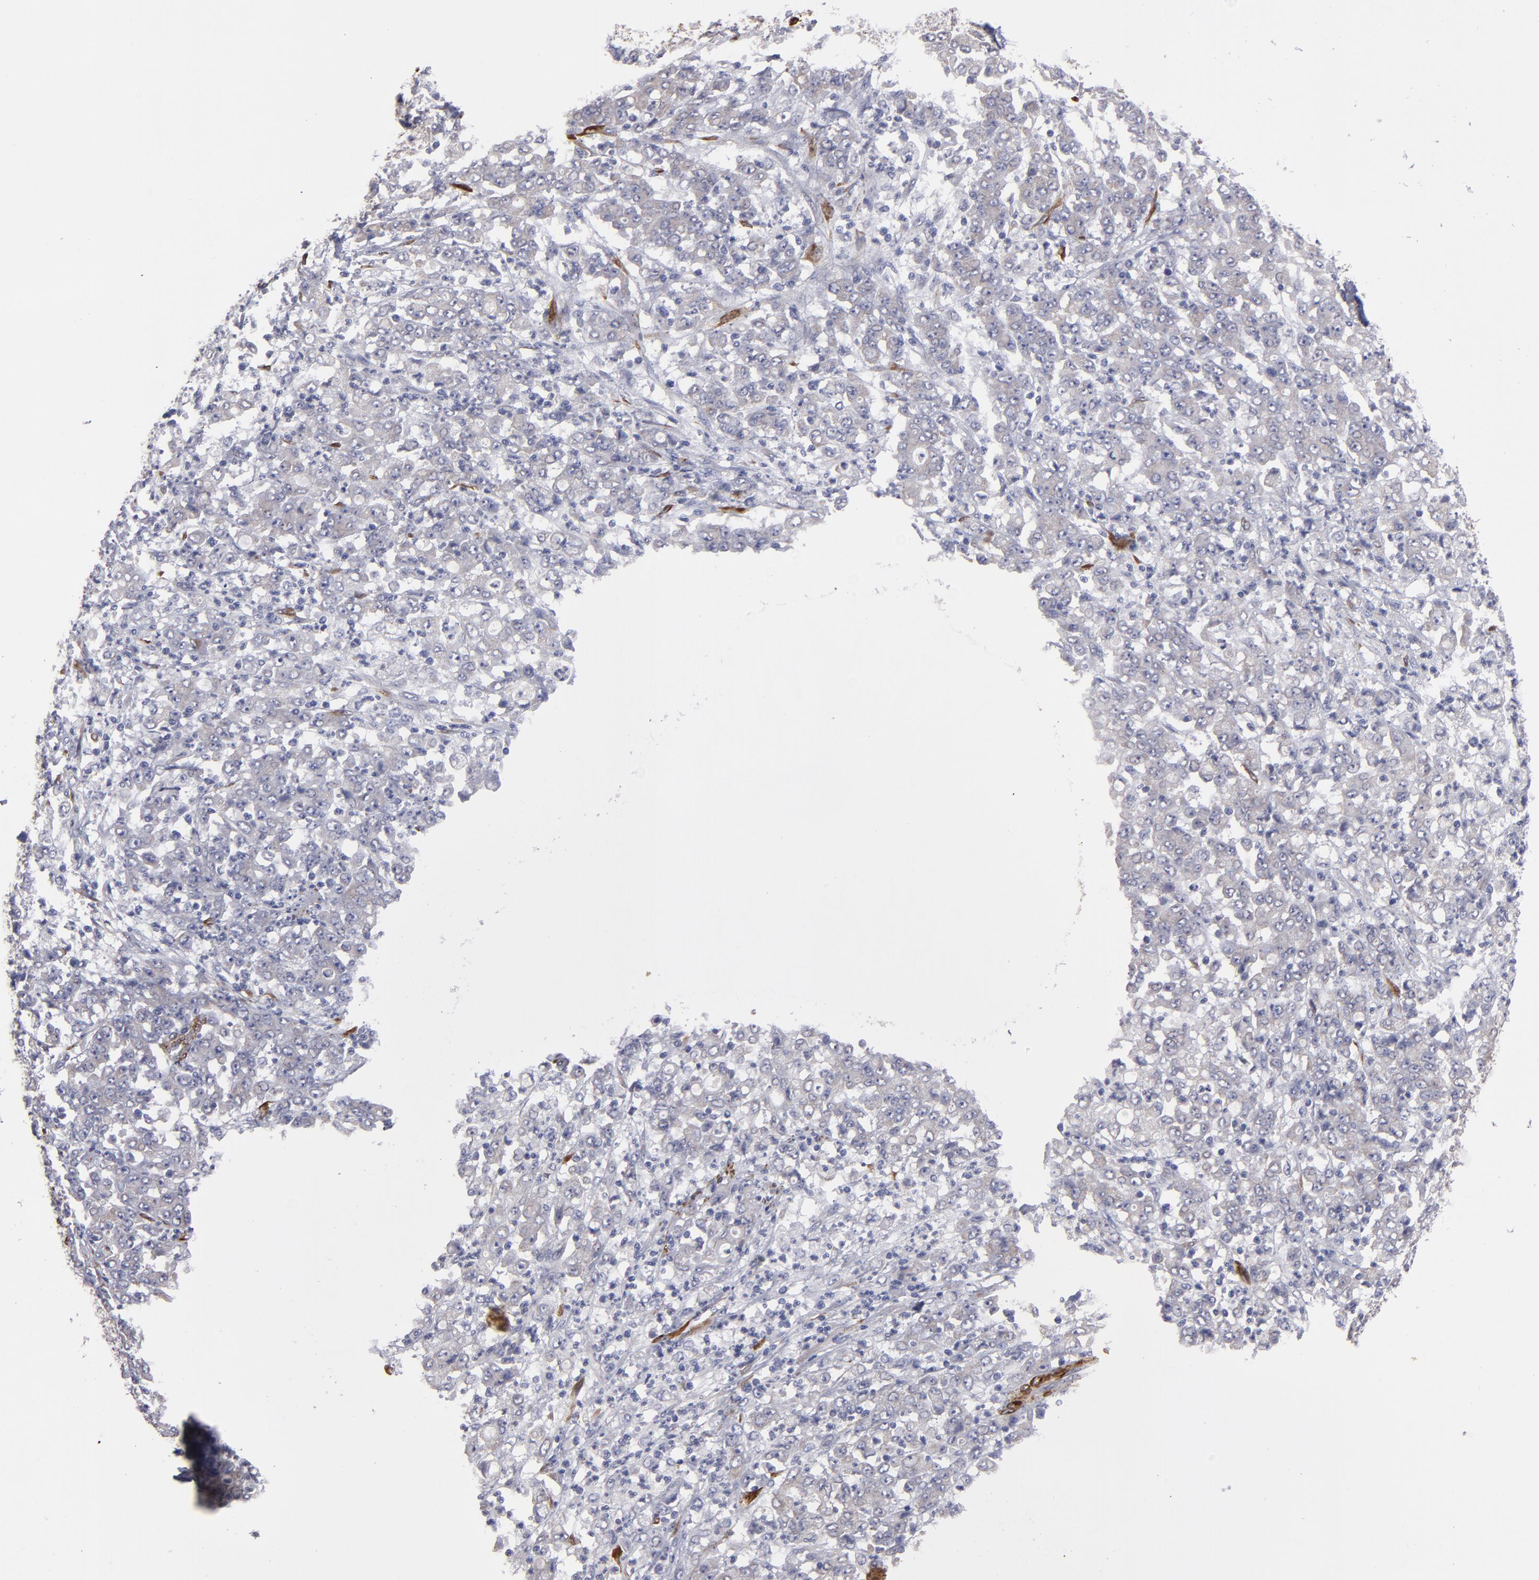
{"staining": {"intensity": "negative", "quantity": "none", "location": "none"}, "tissue": "stomach cancer", "cell_type": "Tumor cells", "image_type": "cancer", "snomed": [{"axis": "morphology", "description": "Adenocarcinoma, NOS"}, {"axis": "topography", "description": "Stomach, lower"}], "caption": "Immunohistochemistry micrograph of neoplastic tissue: human stomach cancer stained with DAB exhibits no significant protein staining in tumor cells.", "gene": "SLMAP", "patient": {"sex": "female", "age": 71}}